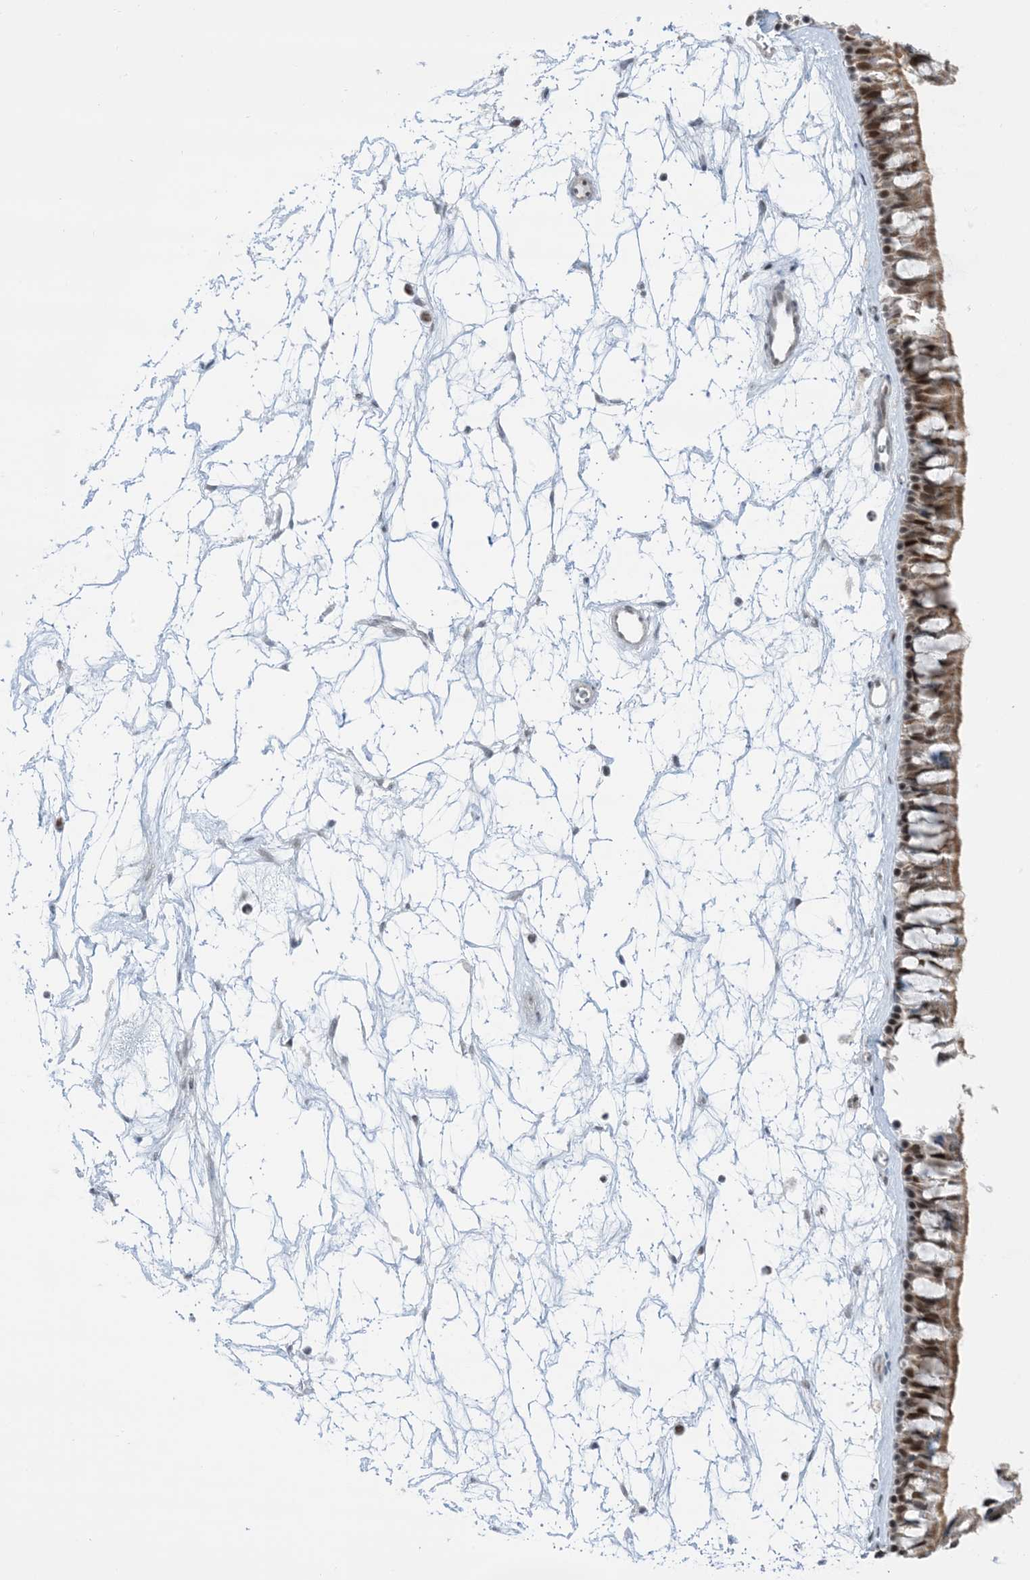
{"staining": {"intensity": "moderate", "quantity": ">75%", "location": "nuclear"}, "tissue": "nasopharynx", "cell_type": "Respiratory epithelial cells", "image_type": "normal", "snomed": [{"axis": "morphology", "description": "Normal tissue, NOS"}, {"axis": "topography", "description": "Nasopharynx"}], "caption": "The immunohistochemical stain highlights moderate nuclear expression in respiratory epithelial cells of unremarkable nasopharynx. Nuclei are stained in blue.", "gene": "TFPT", "patient": {"sex": "male", "age": 64}}